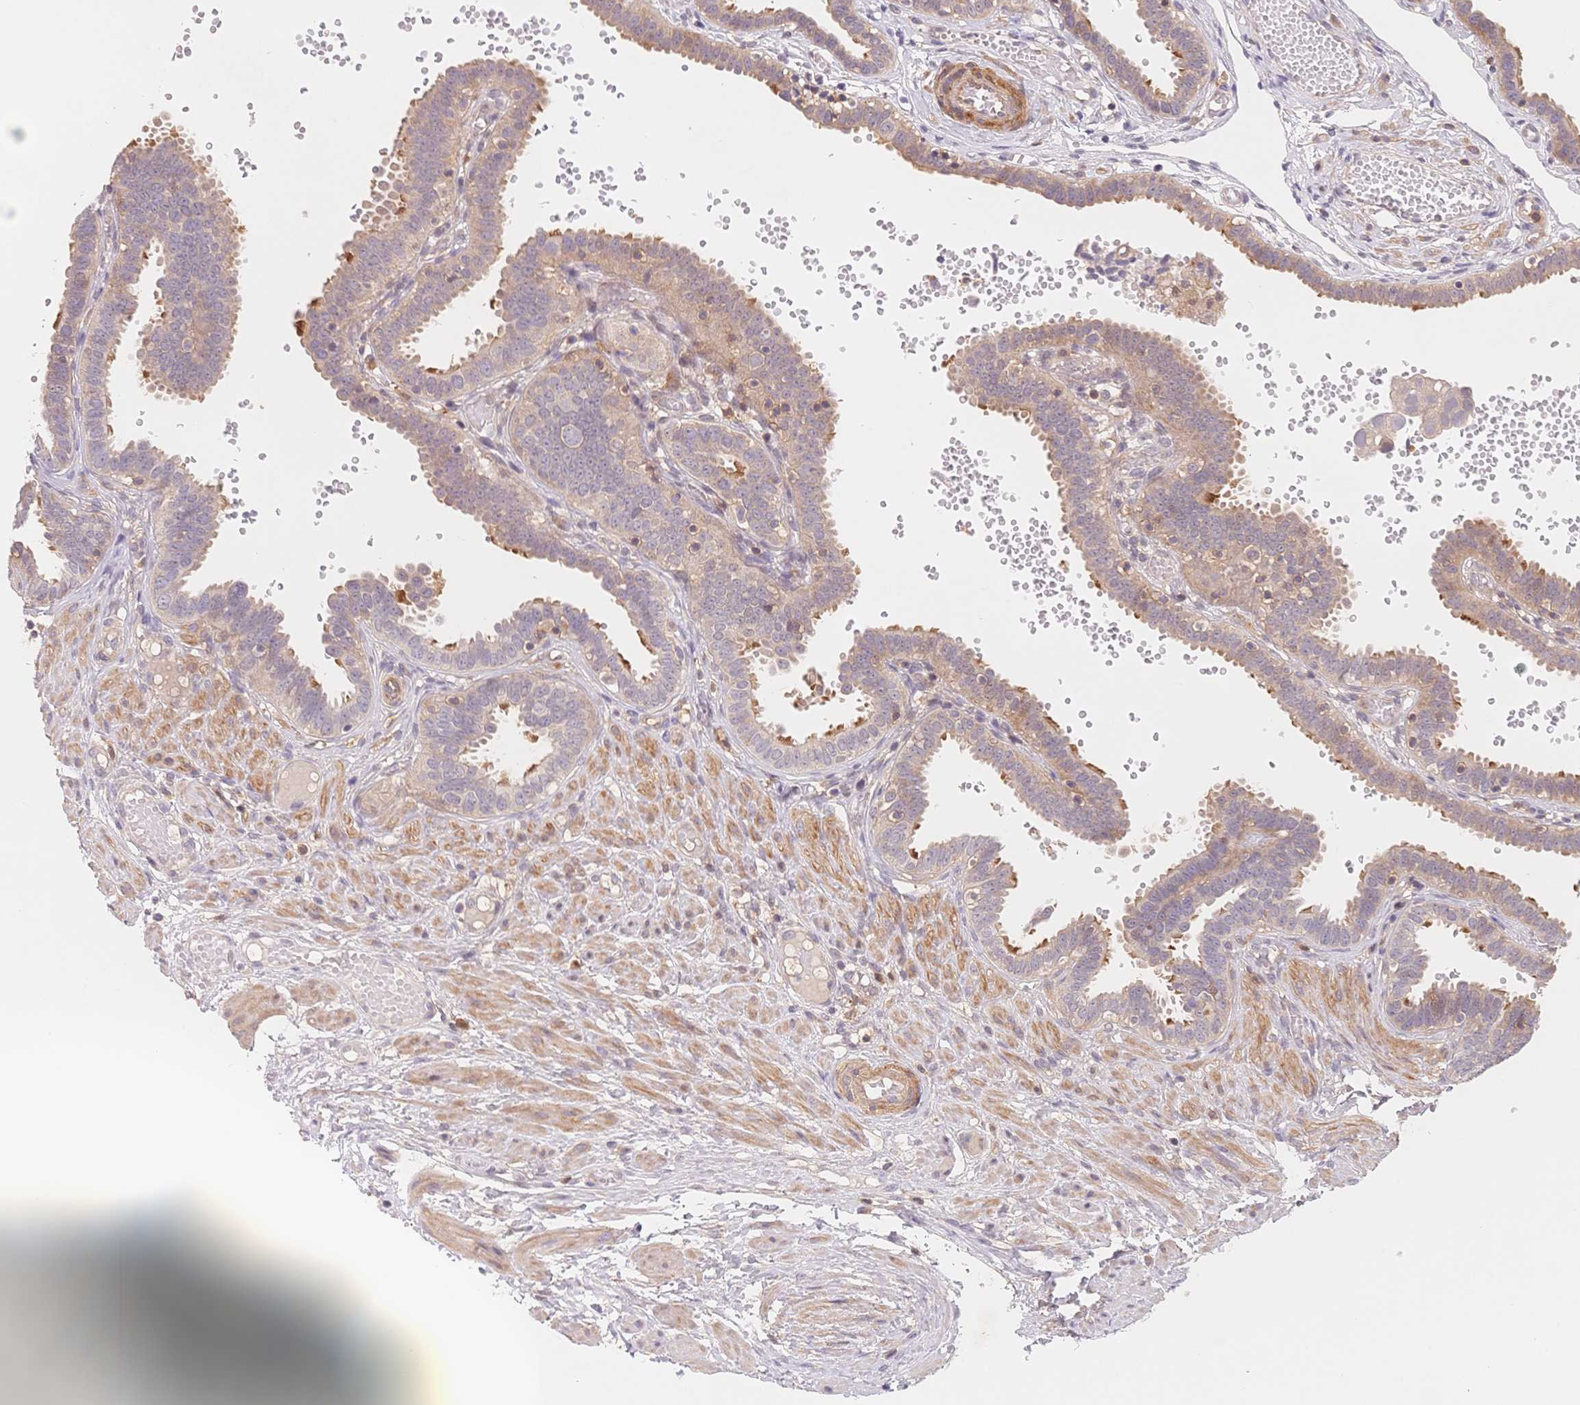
{"staining": {"intensity": "strong", "quantity": "<25%", "location": "cytoplasmic/membranous"}, "tissue": "fallopian tube", "cell_type": "Glandular cells", "image_type": "normal", "snomed": [{"axis": "morphology", "description": "Normal tissue, NOS"}, {"axis": "topography", "description": "Fallopian tube"}], "caption": "Immunohistochemistry (IHC) photomicrograph of normal fallopian tube stained for a protein (brown), which reveals medium levels of strong cytoplasmic/membranous staining in about <25% of glandular cells.", "gene": "C12orf75", "patient": {"sex": "female", "age": 37}}